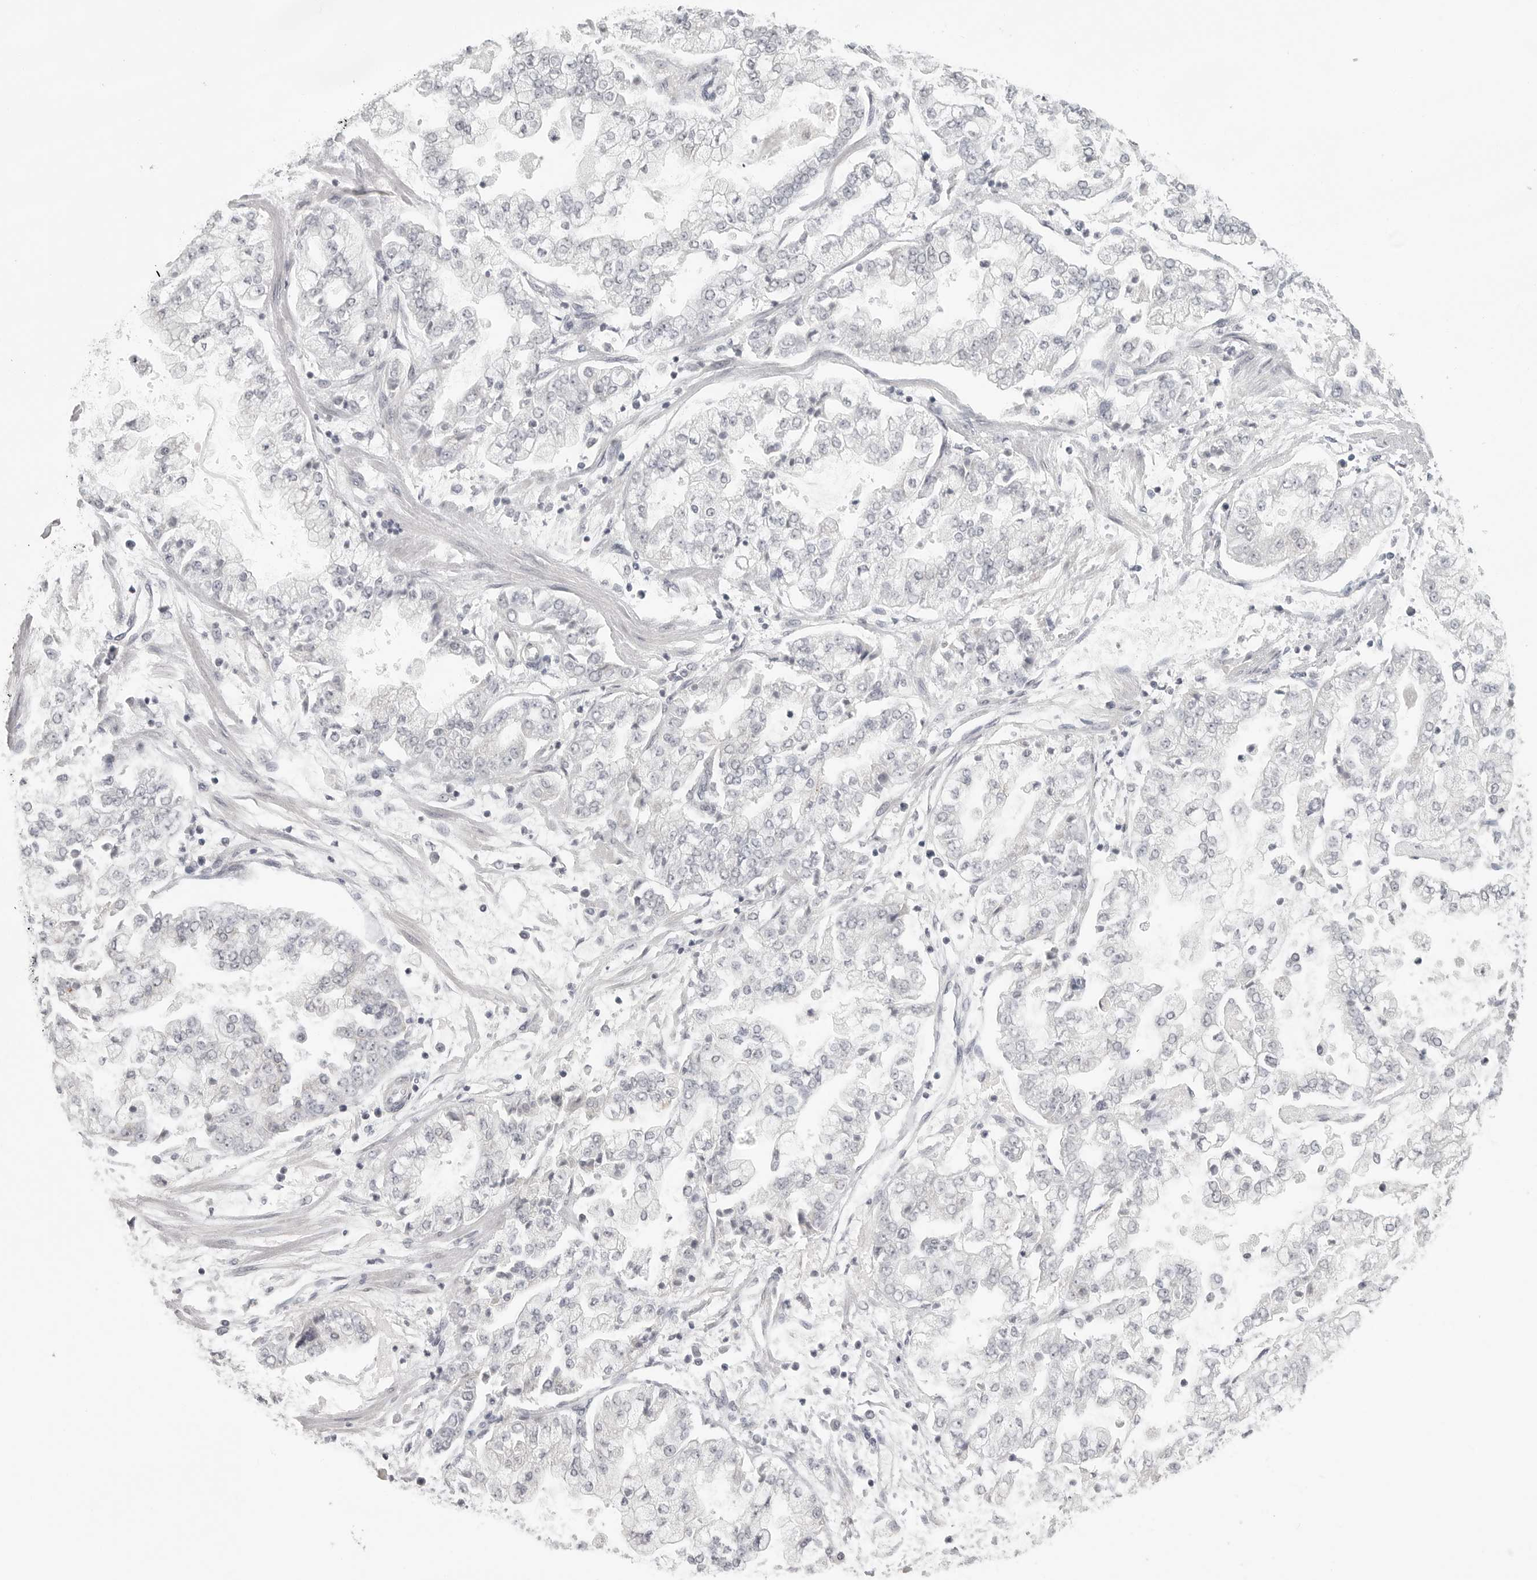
{"staining": {"intensity": "negative", "quantity": "none", "location": "none"}, "tissue": "stomach cancer", "cell_type": "Tumor cells", "image_type": "cancer", "snomed": [{"axis": "morphology", "description": "Adenocarcinoma, NOS"}, {"axis": "topography", "description": "Stomach"}], "caption": "An image of adenocarcinoma (stomach) stained for a protein exhibits no brown staining in tumor cells. Nuclei are stained in blue.", "gene": "TUT4", "patient": {"sex": "male", "age": 76}}